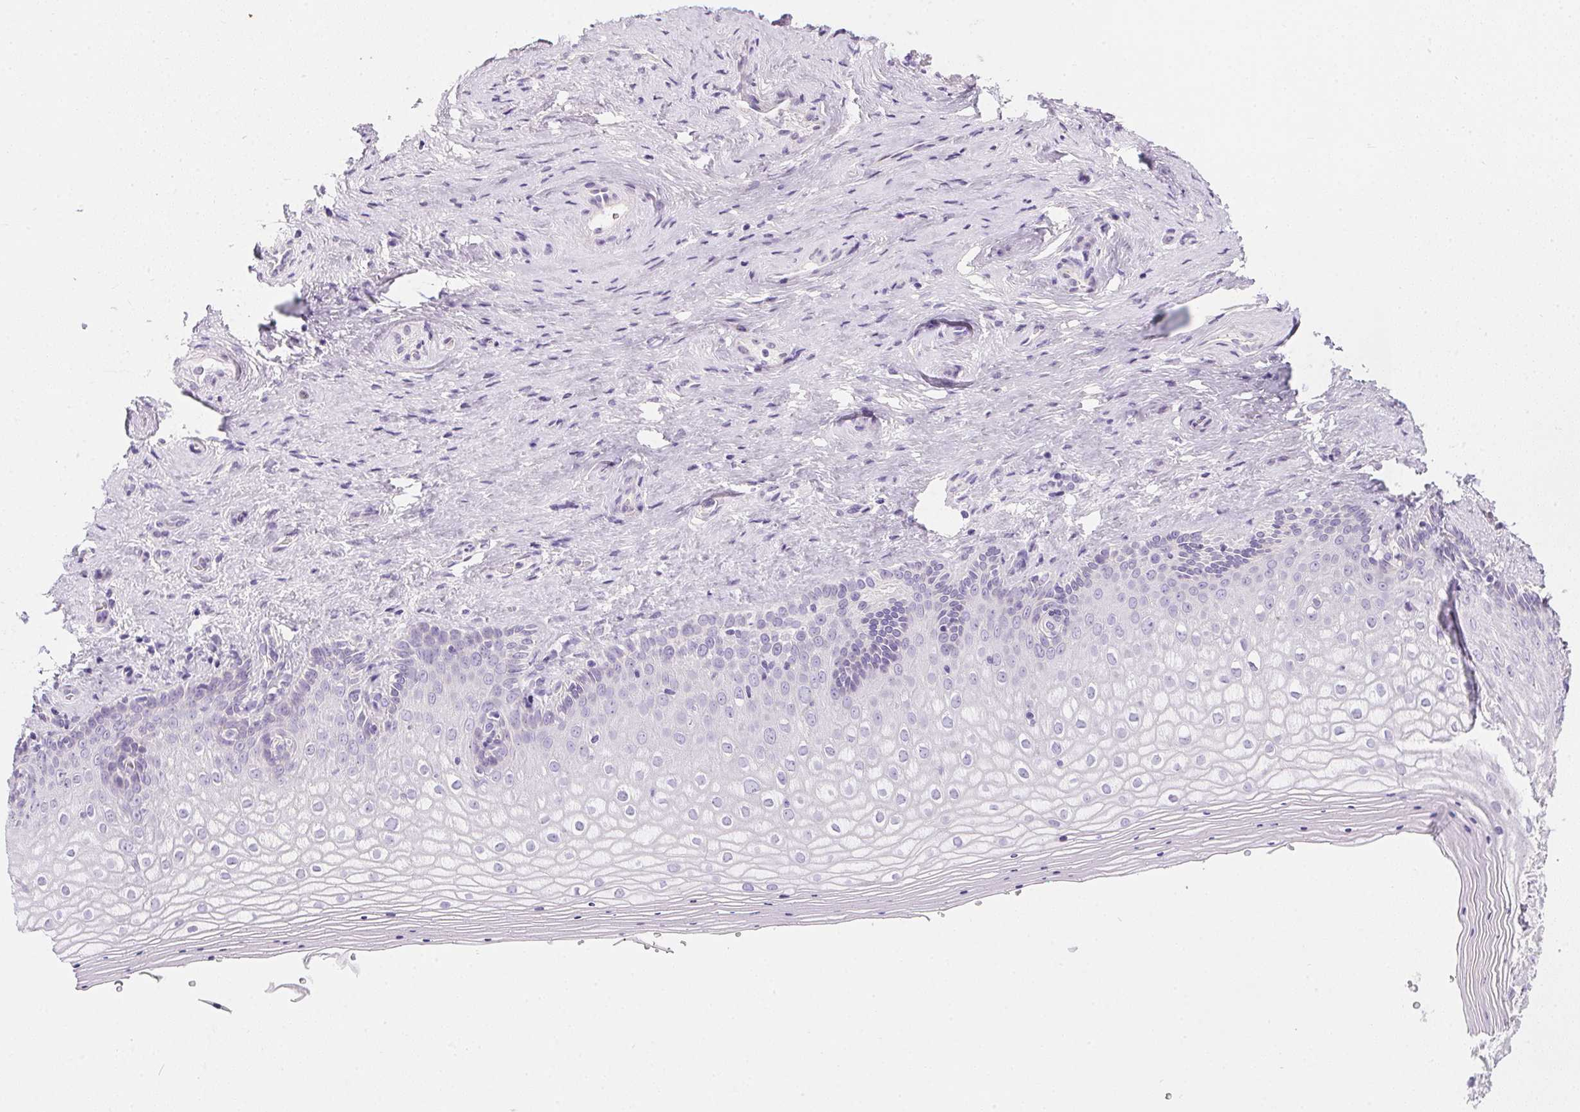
{"staining": {"intensity": "negative", "quantity": "none", "location": "none"}, "tissue": "vagina", "cell_type": "Squamous epithelial cells", "image_type": "normal", "snomed": [{"axis": "morphology", "description": "Normal tissue, NOS"}, {"axis": "topography", "description": "Vagina"}], "caption": "This histopathology image is of normal vagina stained with IHC to label a protein in brown with the nuclei are counter-stained blue. There is no staining in squamous epithelial cells. The staining was performed using DAB to visualize the protein expression in brown, while the nuclei were stained in blue with hematoxylin (Magnification: 20x).", "gene": "AQP5", "patient": {"sex": "female", "age": 42}}